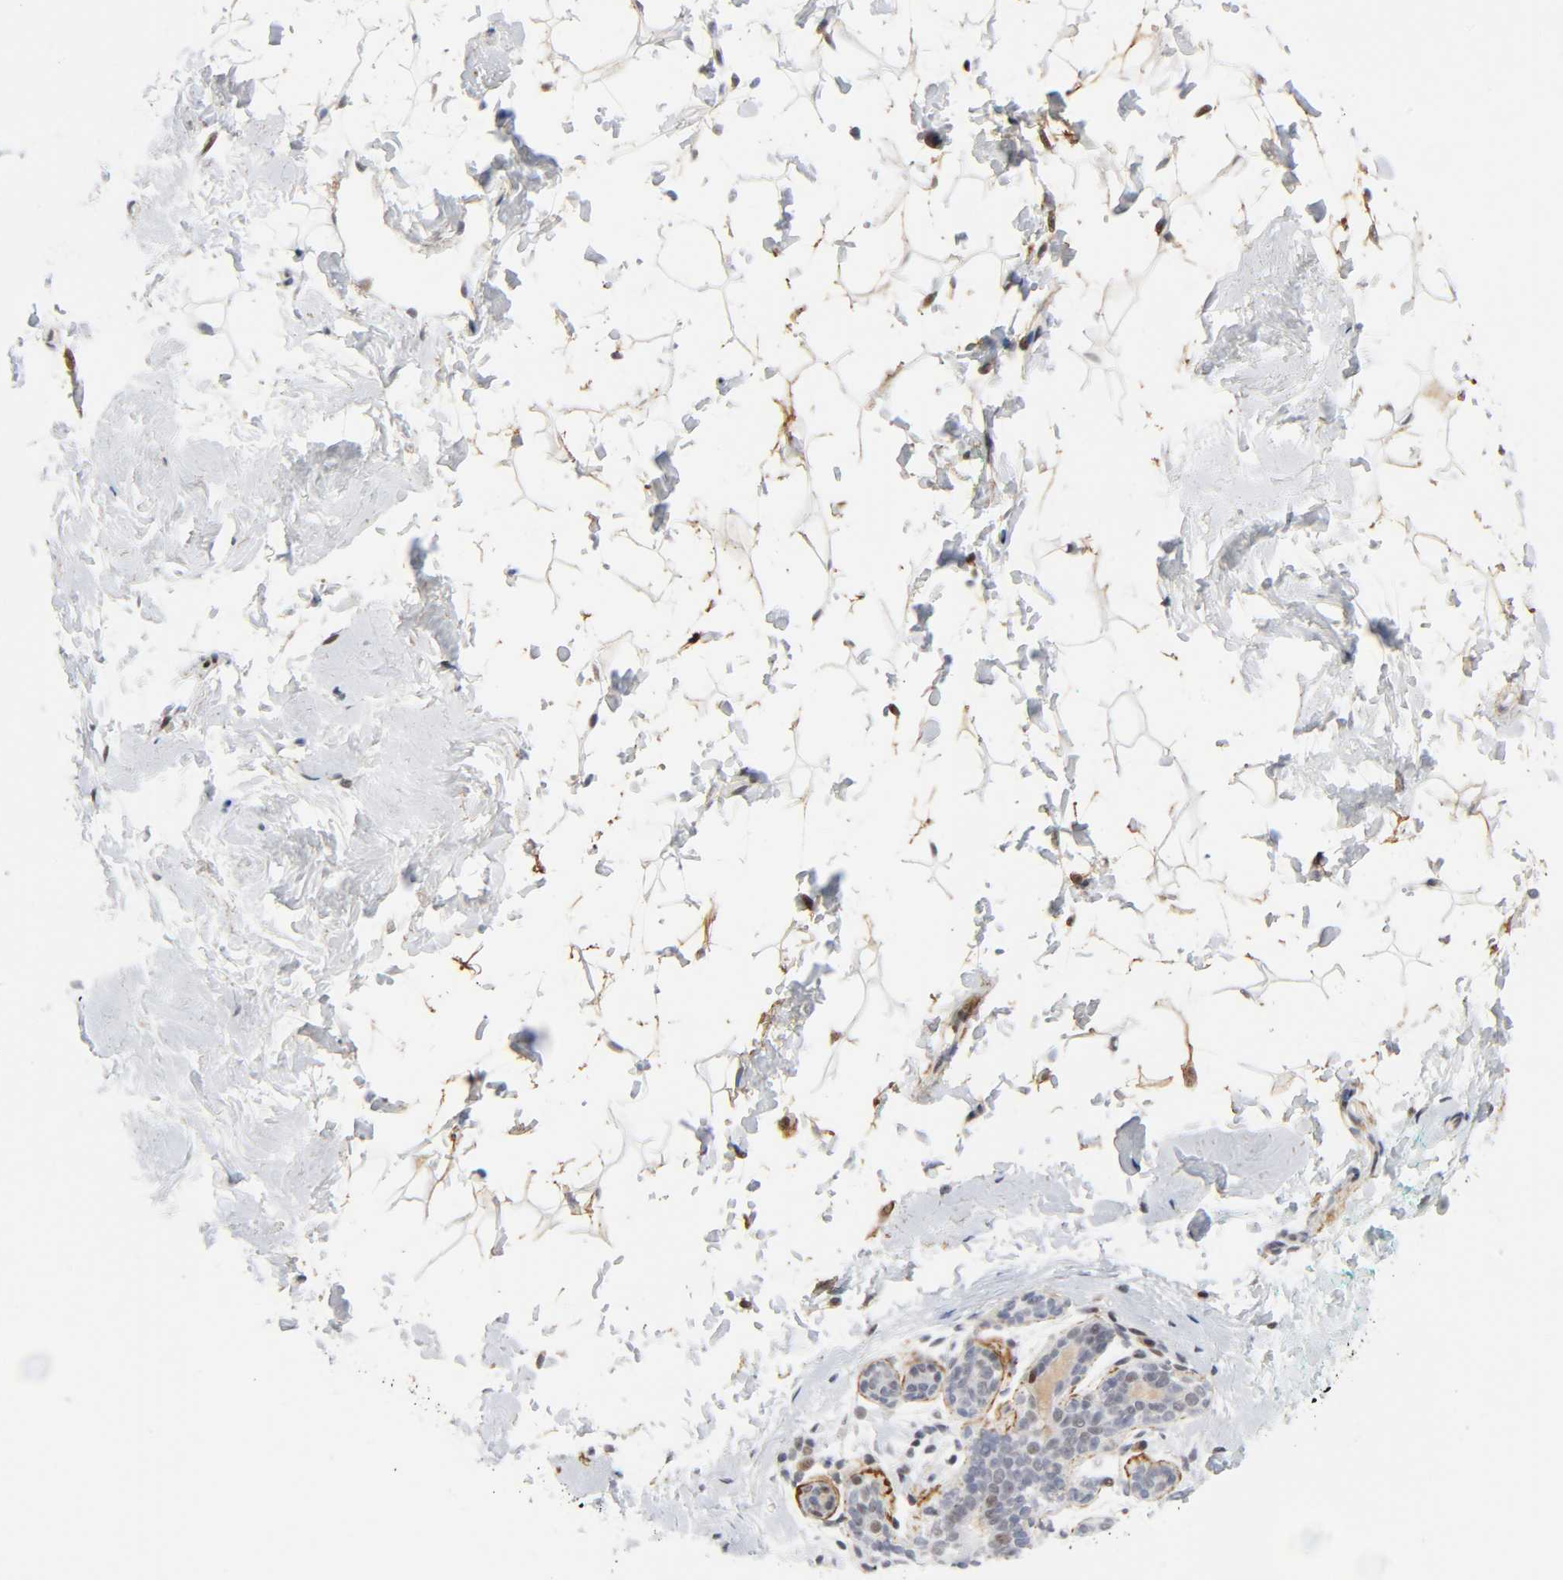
{"staining": {"intensity": "moderate", "quantity": ">75%", "location": "nuclear"}, "tissue": "breast", "cell_type": "Adipocytes", "image_type": "normal", "snomed": [{"axis": "morphology", "description": "Normal tissue, NOS"}, {"axis": "topography", "description": "Breast"}], "caption": "Unremarkable breast displays moderate nuclear expression in about >75% of adipocytes, visualized by immunohistochemistry. The staining was performed using DAB (3,3'-diaminobenzidine) to visualize the protein expression in brown, while the nuclei were stained in blue with hematoxylin (Magnification: 20x).", "gene": "DIDO1", "patient": {"sex": "female", "age": 52}}